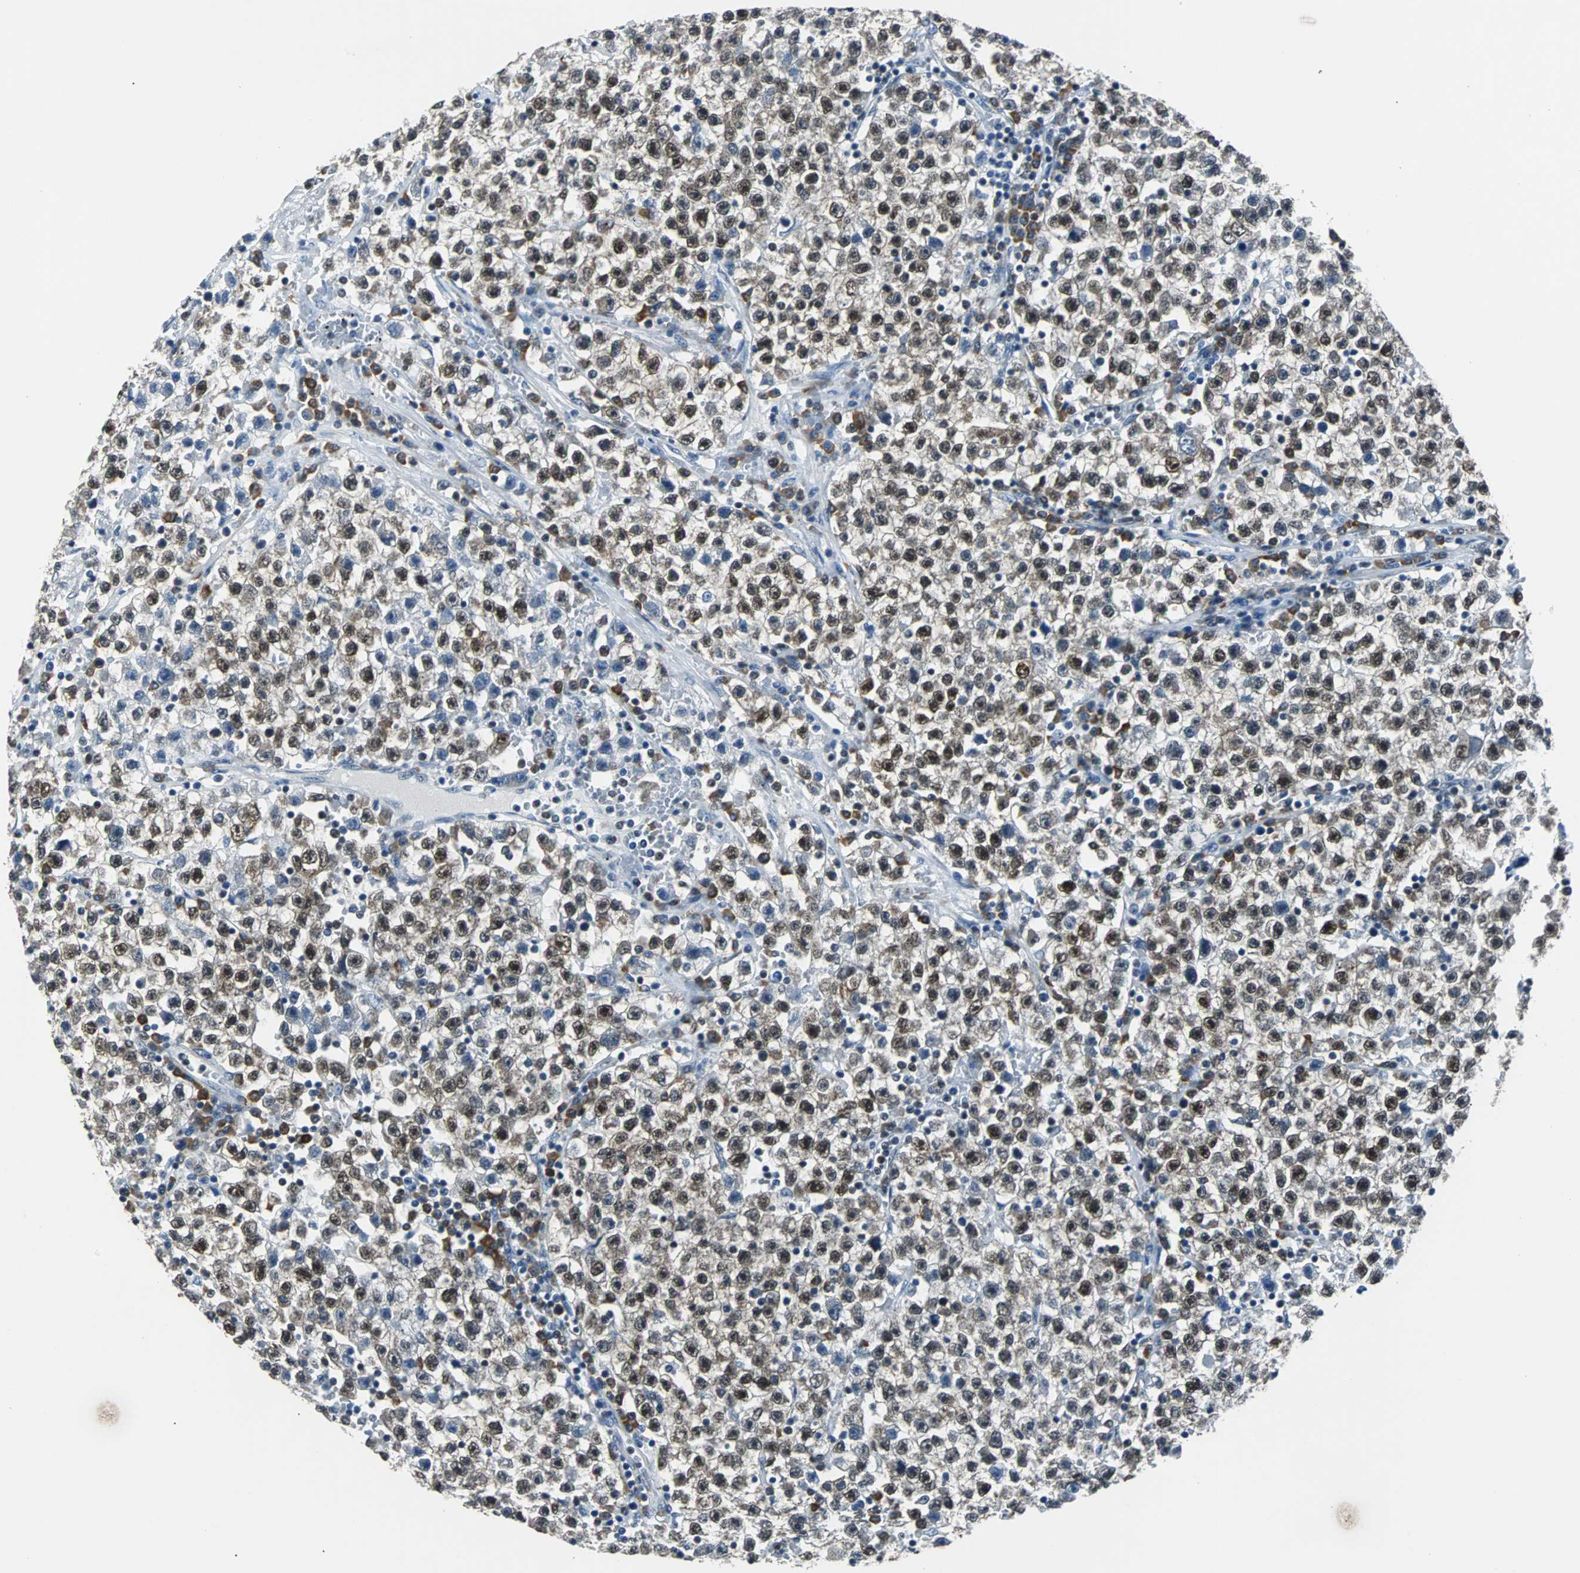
{"staining": {"intensity": "strong", "quantity": ">75%", "location": "nuclear"}, "tissue": "testis cancer", "cell_type": "Tumor cells", "image_type": "cancer", "snomed": [{"axis": "morphology", "description": "Seminoma, NOS"}, {"axis": "topography", "description": "Testis"}], "caption": "IHC of testis seminoma exhibits high levels of strong nuclear staining in approximately >75% of tumor cells.", "gene": "USP28", "patient": {"sex": "male", "age": 22}}